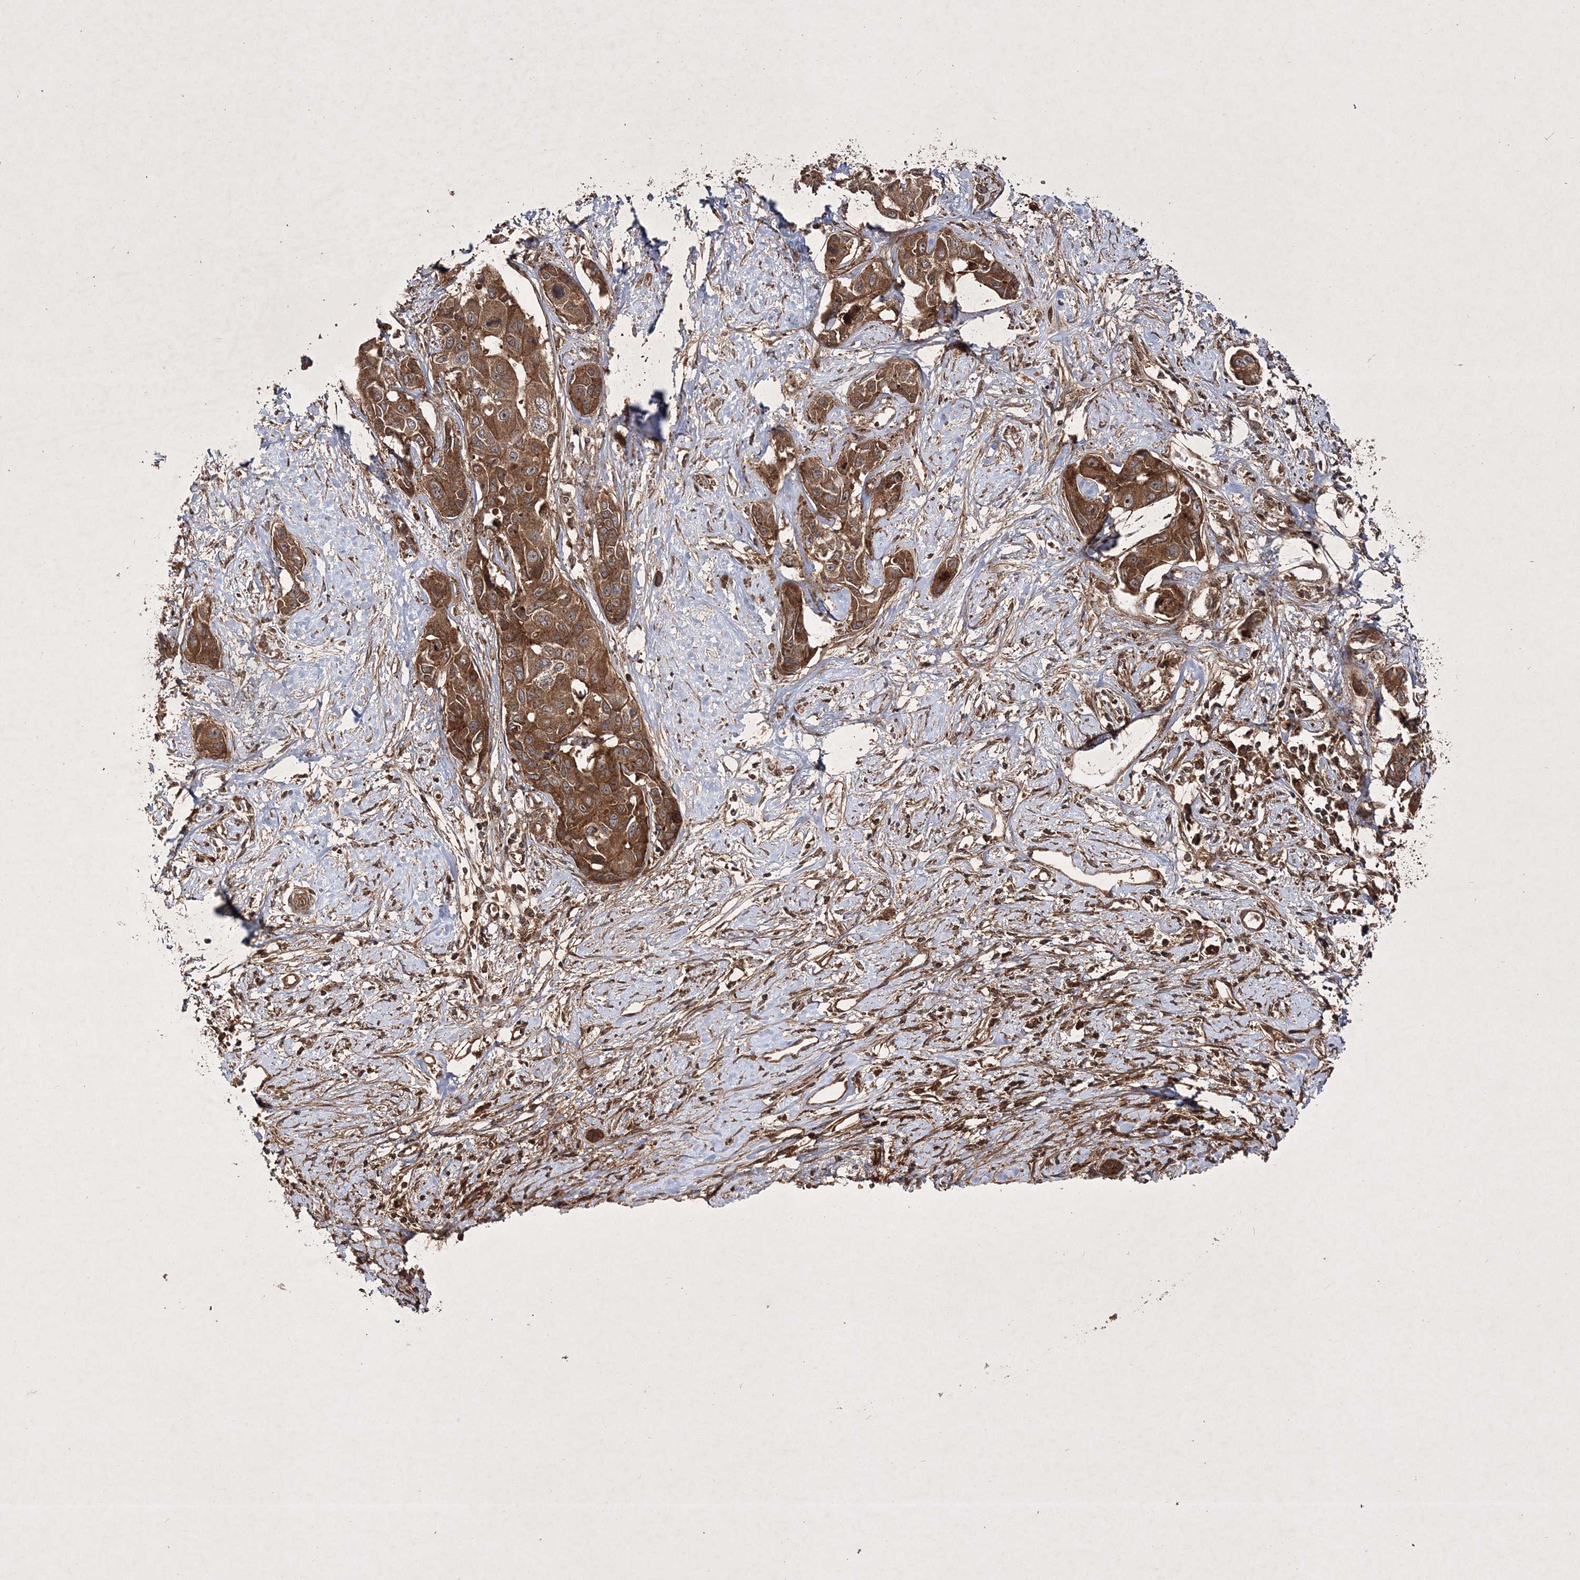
{"staining": {"intensity": "strong", "quantity": ">75%", "location": "cytoplasmic/membranous"}, "tissue": "liver cancer", "cell_type": "Tumor cells", "image_type": "cancer", "snomed": [{"axis": "morphology", "description": "Cholangiocarcinoma"}, {"axis": "topography", "description": "Liver"}], "caption": "High-power microscopy captured an immunohistochemistry micrograph of liver cholangiocarcinoma, revealing strong cytoplasmic/membranous positivity in approximately >75% of tumor cells.", "gene": "DNAJC13", "patient": {"sex": "male", "age": 59}}